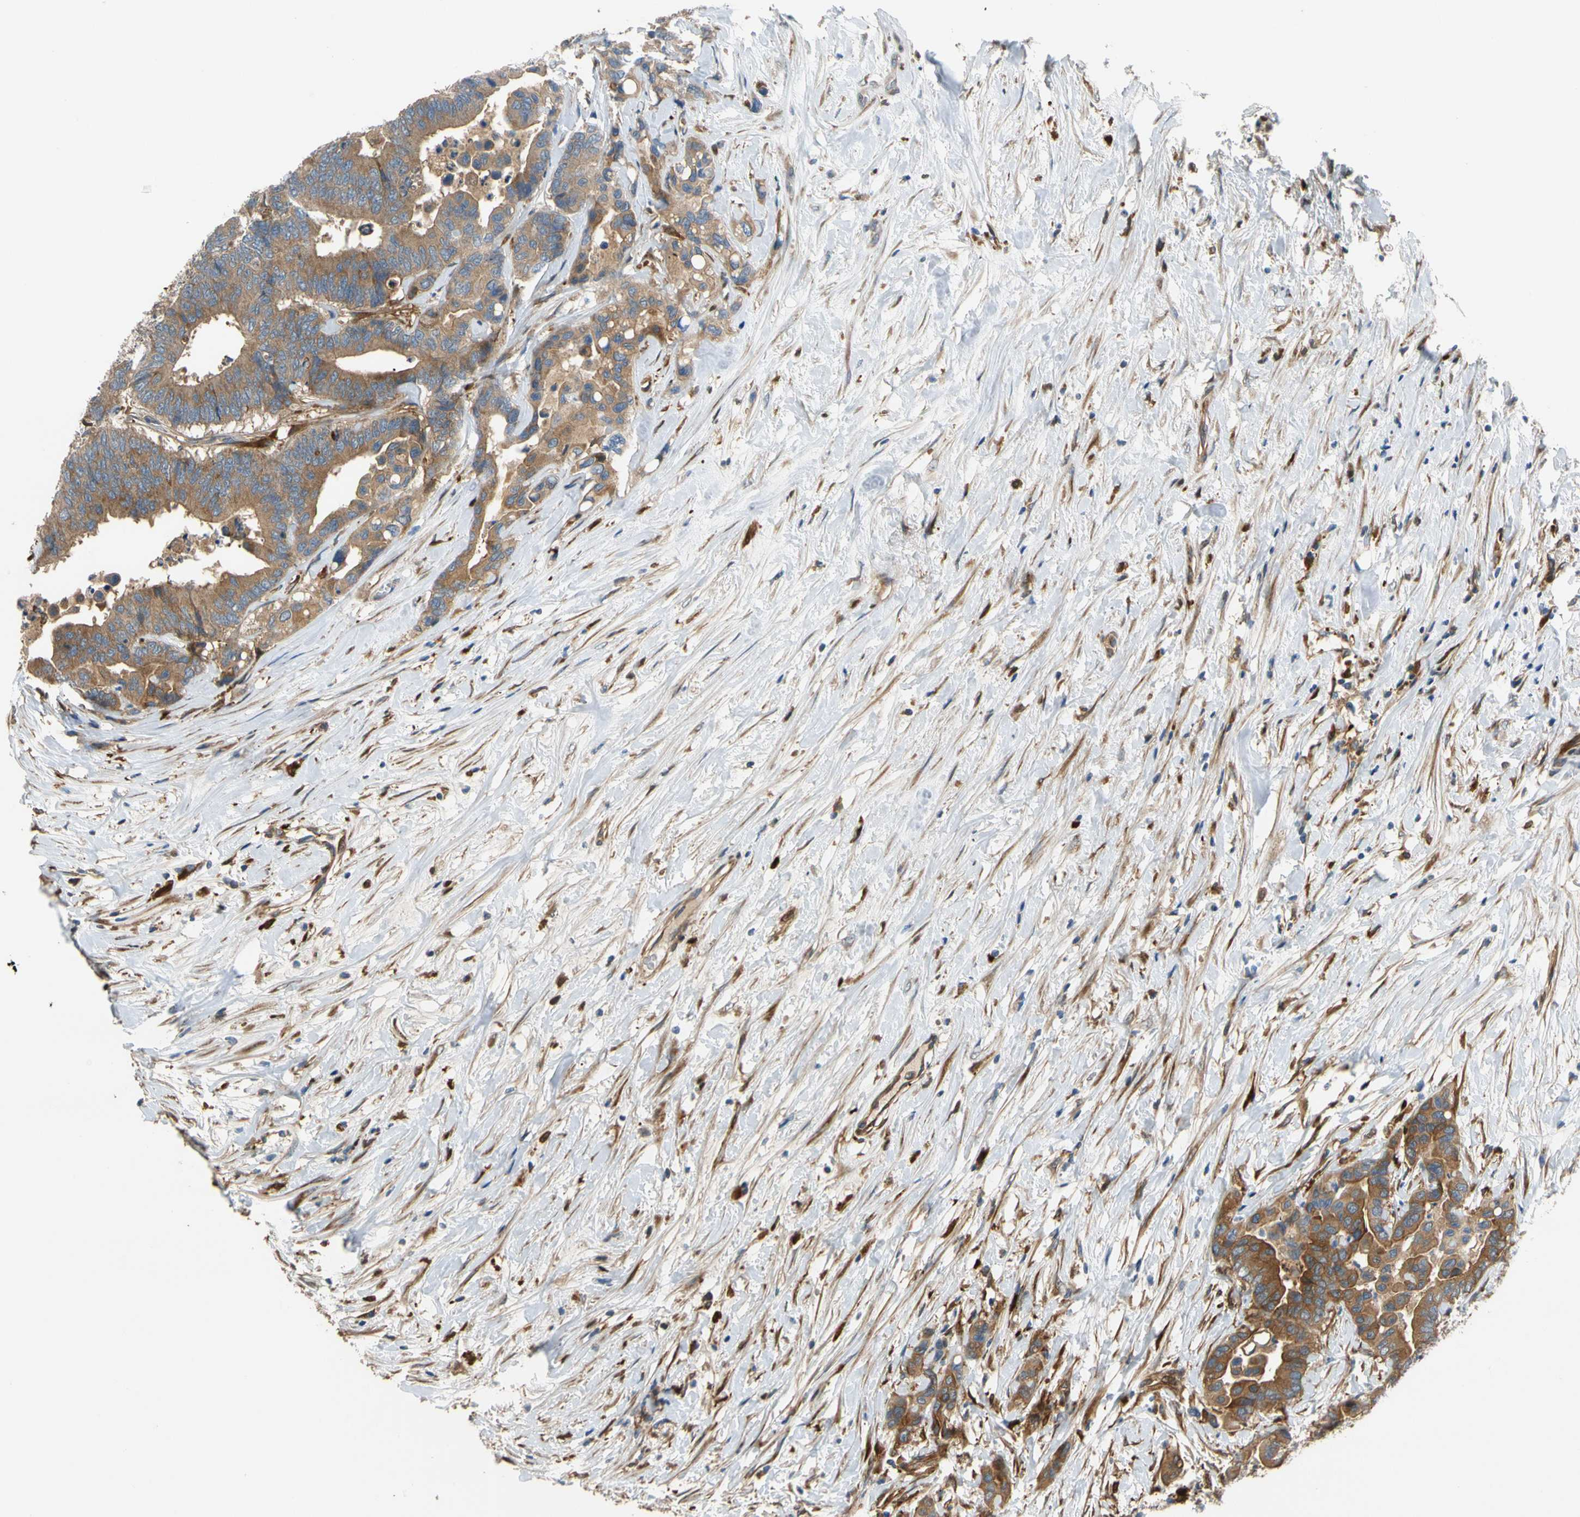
{"staining": {"intensity": "moderate", "quantity": ">75%", "location": "cytoplasmic/membranous"}, "tissue": "colorectal cancer", "cell_type": "Tumor cells", "image_type": "cancer", "snomed": [{"axis": "morphology", "description": "Normal tissue, NOS"}, {"axis": "morphology", "description": "Adenocarcinoma, NOS"}, {"axis": "topography", "description": "Colon"}], "caption": "Immunohistochemical staining of colorectal adenocarcinoma reveals medium levels of moderate cytoplasmic/membranous protein positivity in approximately >75% of tumor cells. Nuclei are stained in blue.", "gene": "PARP14", "patient": {"sex": "male", "age": 82}}